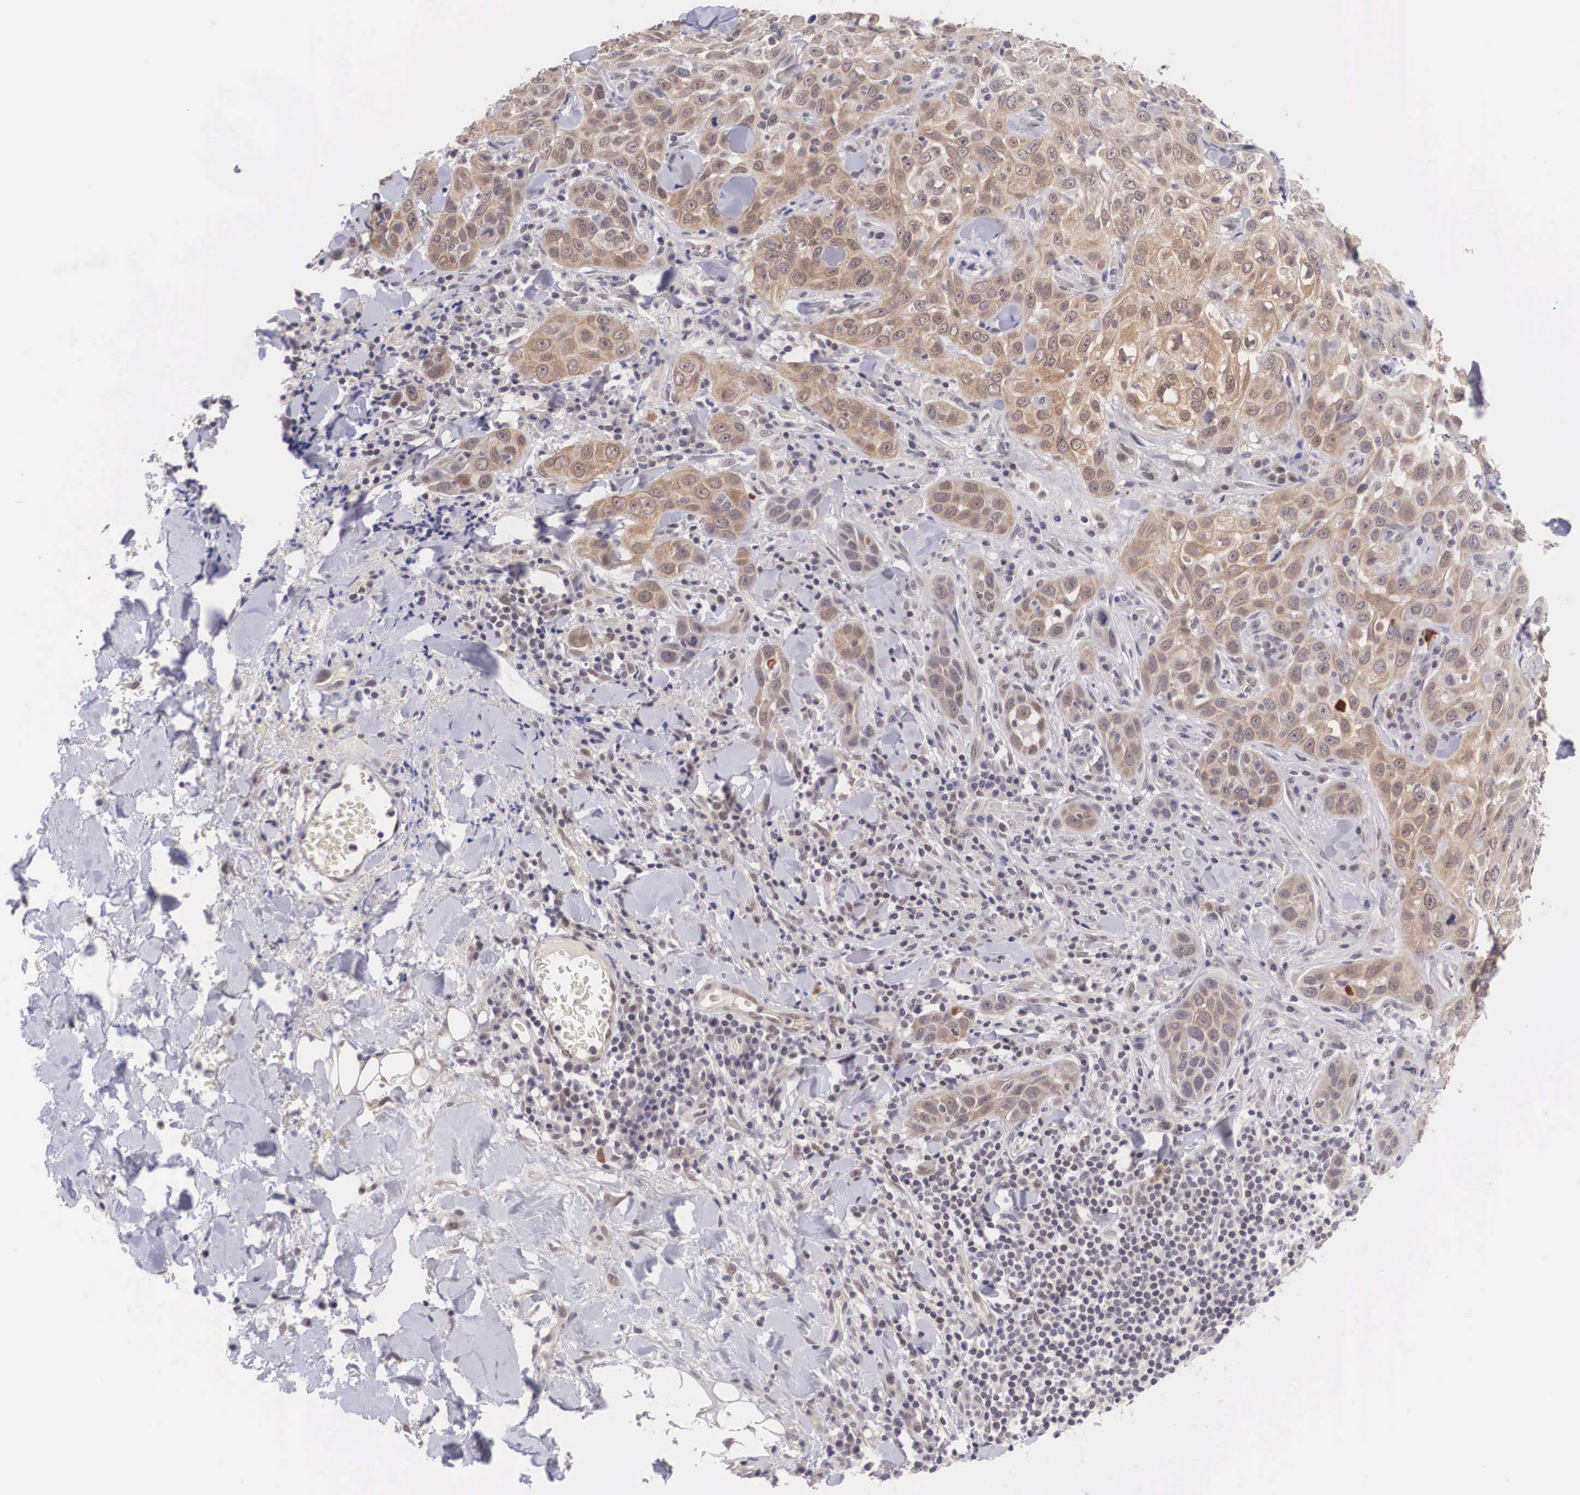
{"staining": {"intensity": "weak", "quantity": ">75%", "location": "cytoplasmic/membranous"}, "tissue": "skin cancer", "cell_type": "Tumor cells", "image_type": "cancer", "snomed": [{"axis": "morphology", "description": "Squamous cell carcinoma, NOS"}, {"axis": "topography", "description": "Skin"}], "caption": "A high-resolution histopathology image shows IHC staining of squamous cell carcinoma (skin), which shows weak cytoplasmic/membranous staining in about >75% of tumor cells. The staining is performed using DAB brown chromogen to label protein expression. The nuclei are counter-stained blue using hematoxylin.", "gene": "NINL", "patient": {"sex": "male", "age": 84}}